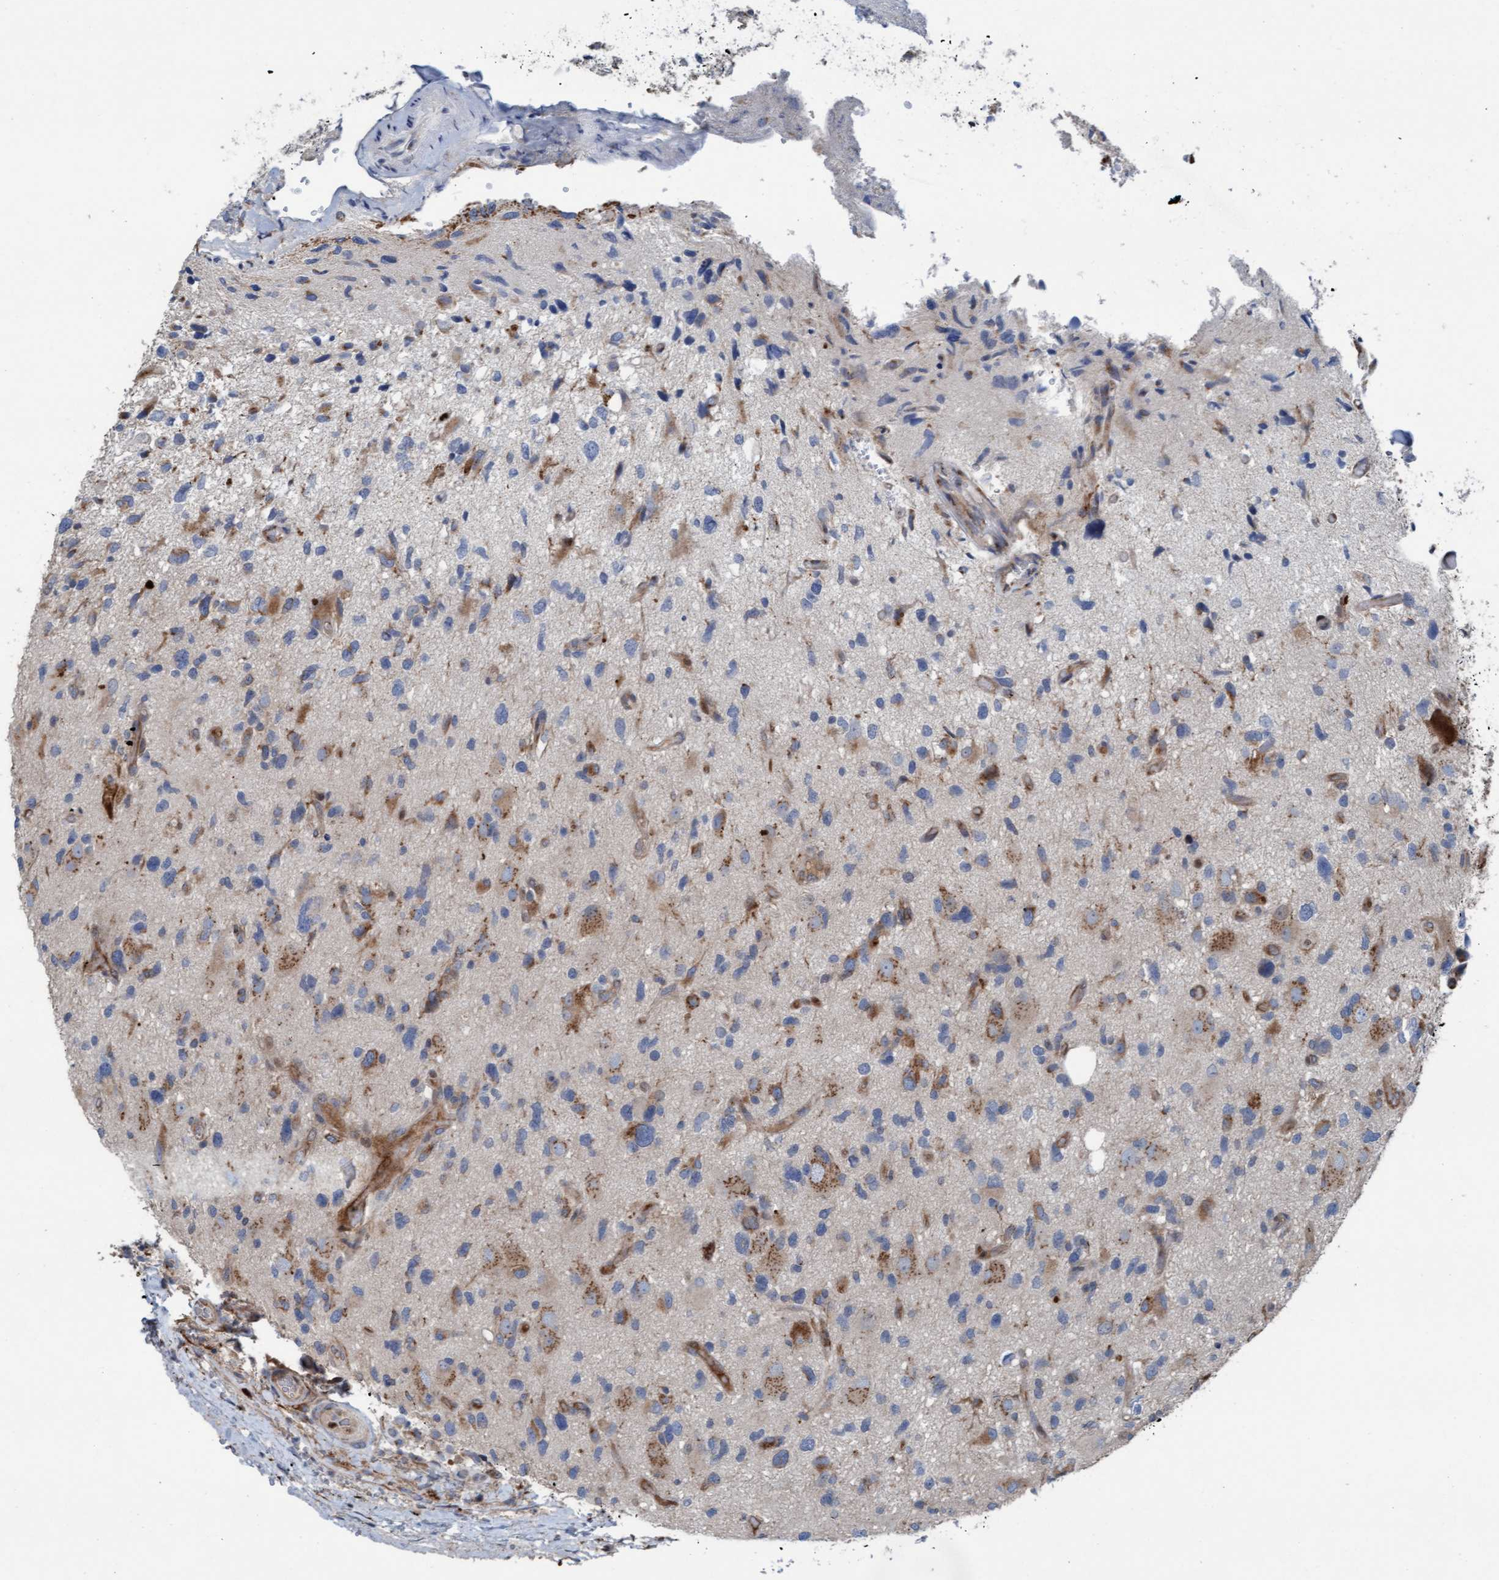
{"staining": {"intensity": "moderate", "quantity": "<25%", "location": "cytoplasmic/membranous"}, "tissue": "glioma", "cell_type": "Tumor cells", "image_type": "cancer", "snomed": [{"axis": "morphology", "description": "Glioma, malignant, High grade"}, {"axis": "topography", "description": "Brain"}], "caption": "A micrograph showing moderate cytoplasmic/membranous staining in about <25% of tumor cells in malignant glioma (high-grade), as visualized by brown immunohistochemical staining.", "gene": "KLHL26", "patient": {"sex": "male", "age": 33}}